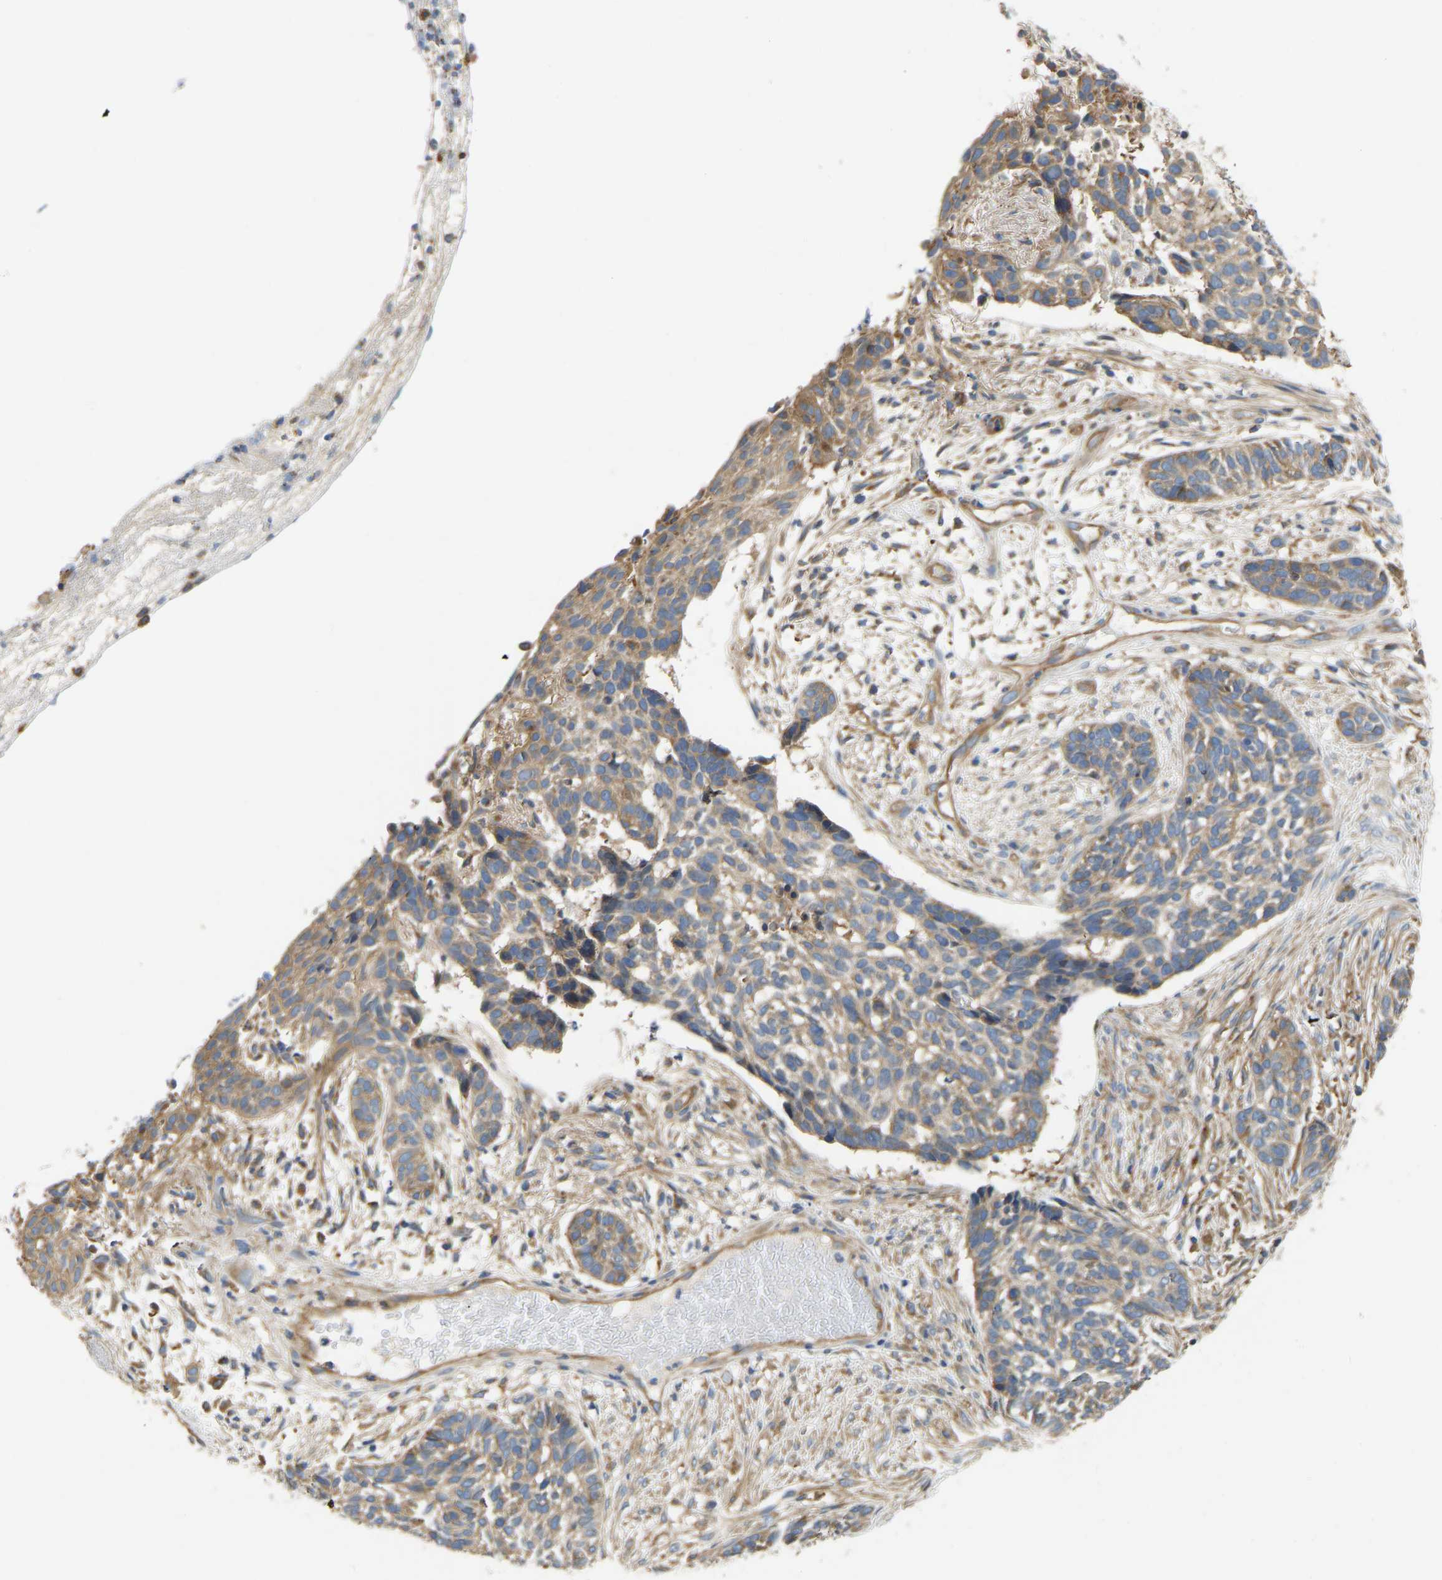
{"staining": {"intensity": "moderate", "quantity": ">75%", "location": "cytoplasmic/membranous"}, "tissue": "skin cancer", "cell_type": "Tumor cells", "image_type": "cancer", "snomed": [{"axis": "morphology", "description": "Basal cell carcinoma"}, {"axis": "topography", "description": "Skin"}], "caption": "Skin cancer tissue displays moderate cytoplasmic/membranous positivity in approximately >75% of tumor cells", "gene": "FLNB", "patient": {"sex": "male", "age": 85}}